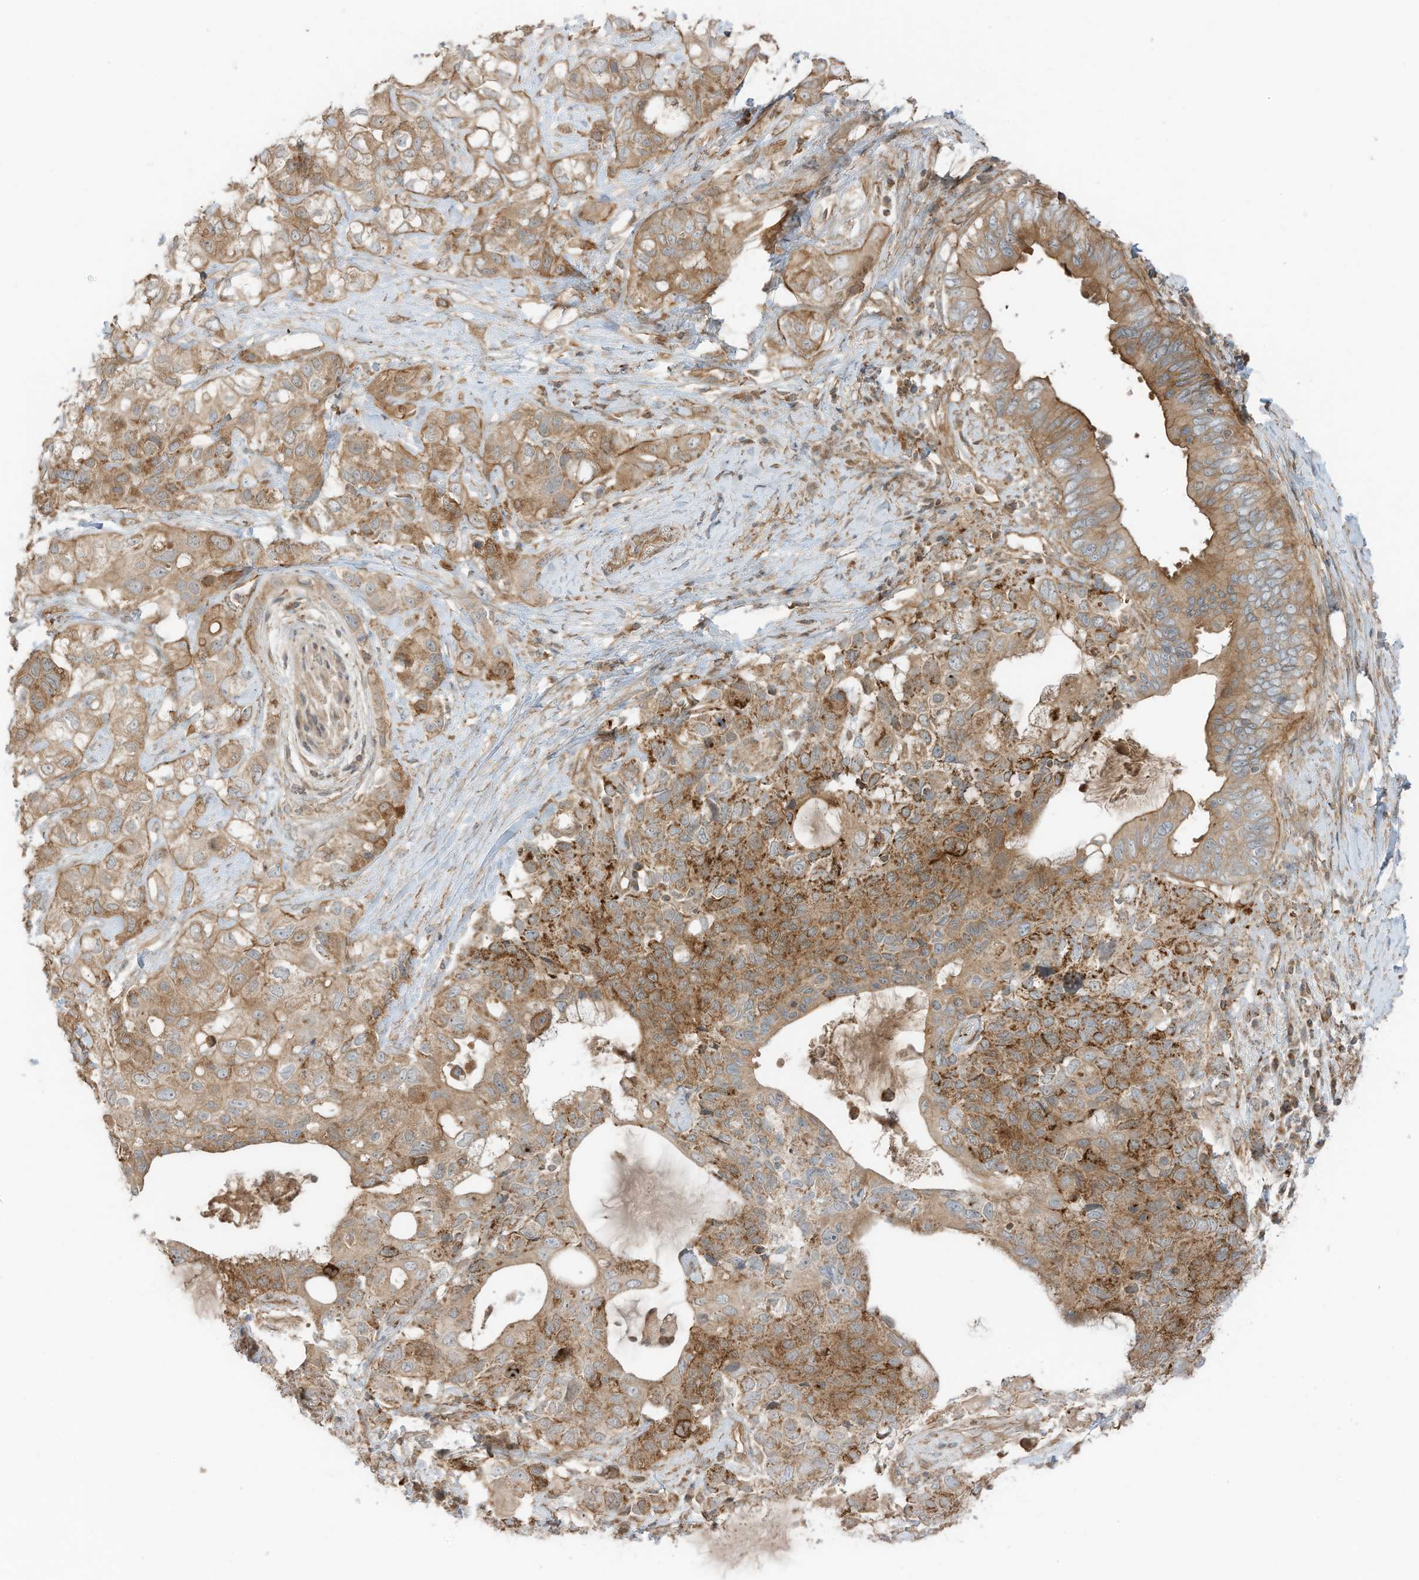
{"staining": {"intensity": "moderate", "quantity": "25%-75%", "location": "cytoplasmic/membranous"}, "tissue": "pancreatic cancer", "cell_type": "Tumor cells", "image_type": "cancer", "snomed": [{"axis": "morphology", "description": "Adenocarcinoma, NOS"}, {"axis": "topography", "description": "Pancreas"}], "caption": "Tumor cells demonstrate medium levels of moderate cytoplasmic/membranous expression in approximately 25%-75% of cells in pancreatic cancer (adenocarcinoma).", "gene": "SLC25A12", "patient": {"sex": "female", "age": 56}}